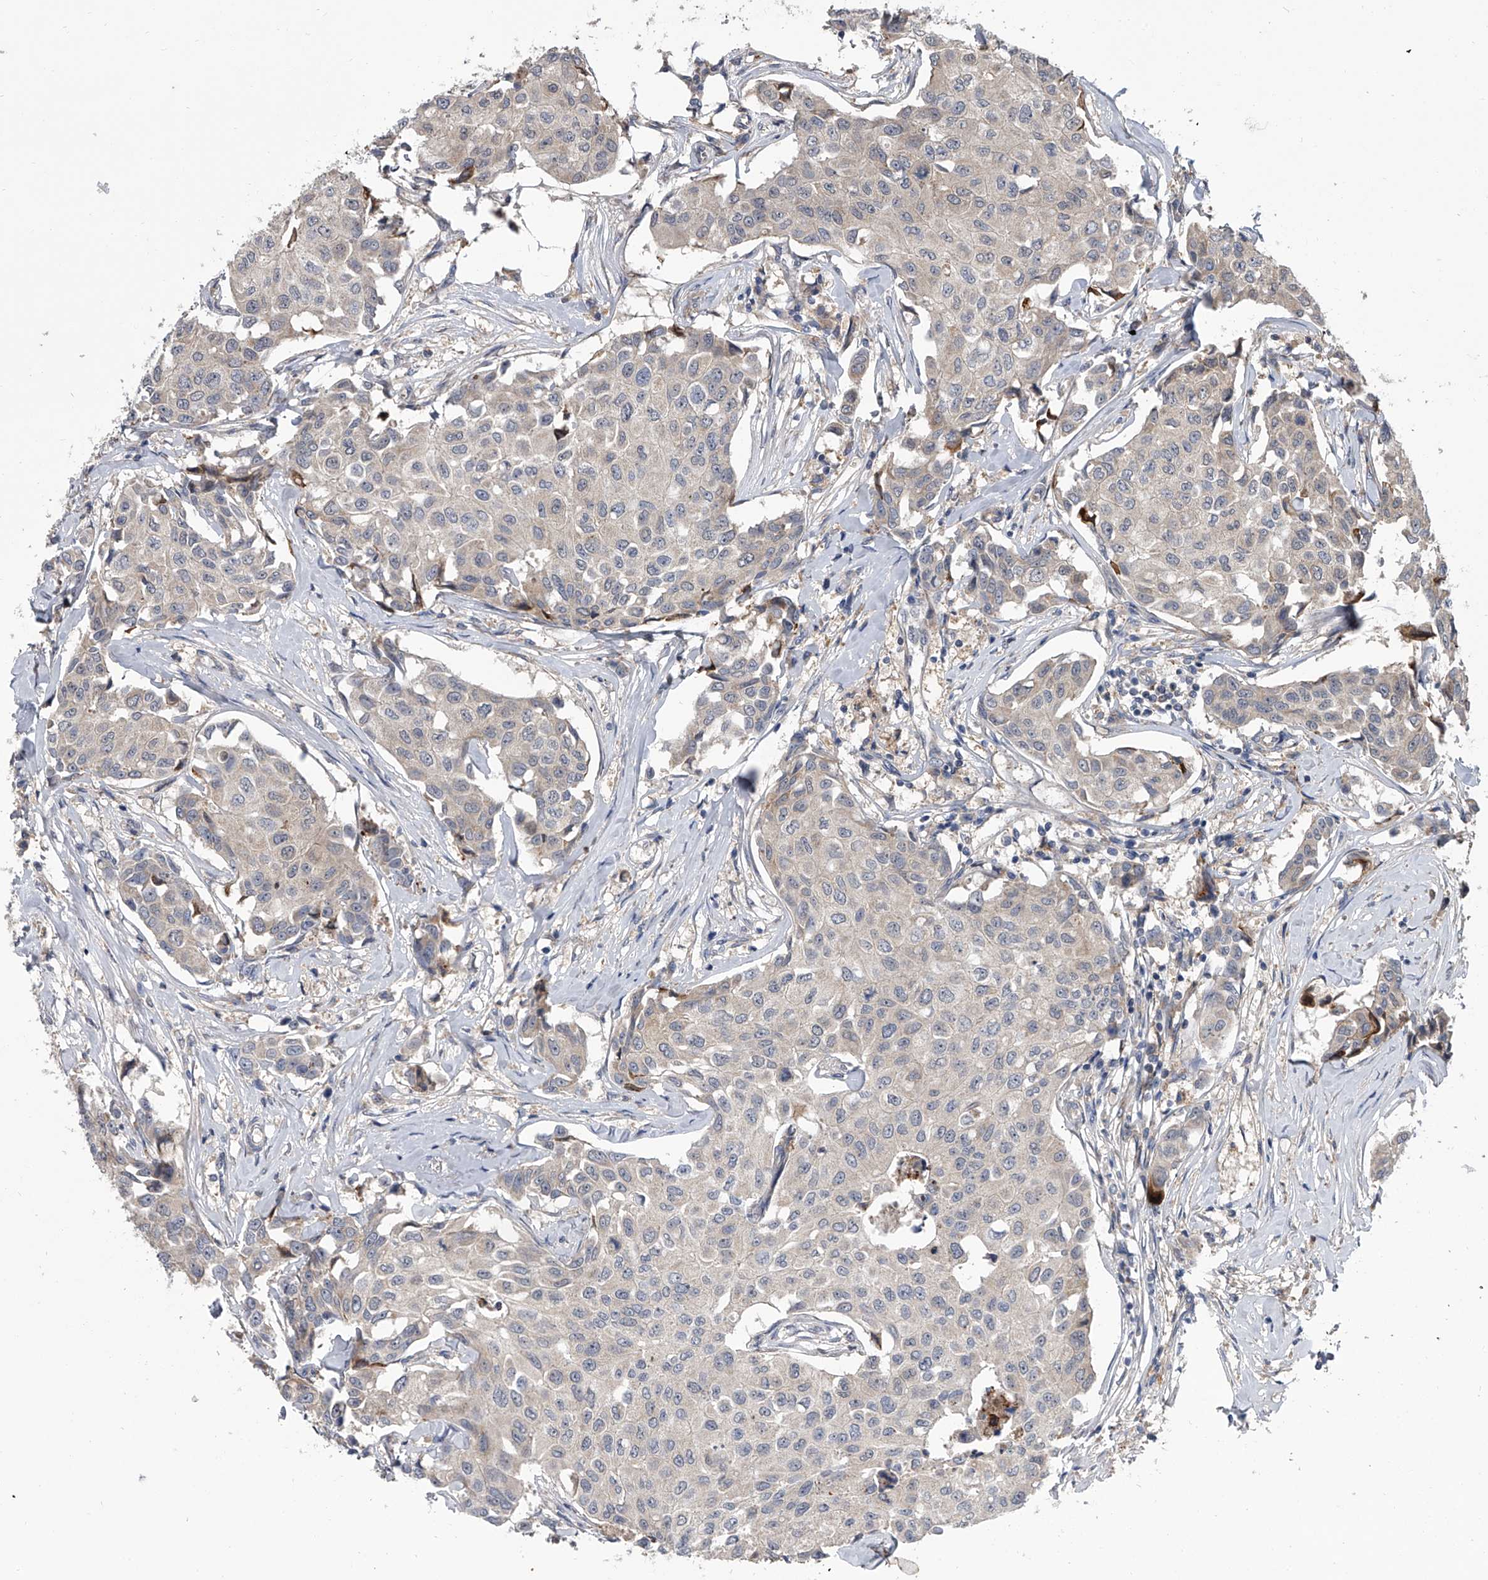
{"staining": {"intensity": "negative", "quantity": "none", "location": "none"}, "tissue": "breast cancer", "cell_type": "Tumor cells", "image_type": "cancer", "snomed": [{"axis": "morphology", "description": "Duct carcinoma"}, {"axis": "topography", "description": "Breast"}], "caption": "Micrograph shows no protein staining in tumor cells of breast cancer tissue. The staining is performed using DAB brown chromogen with nuclei counter-stained in using hematoxylin.", "gene": "GEMIN8", "patient": {"sex": "female", "age": 80}}